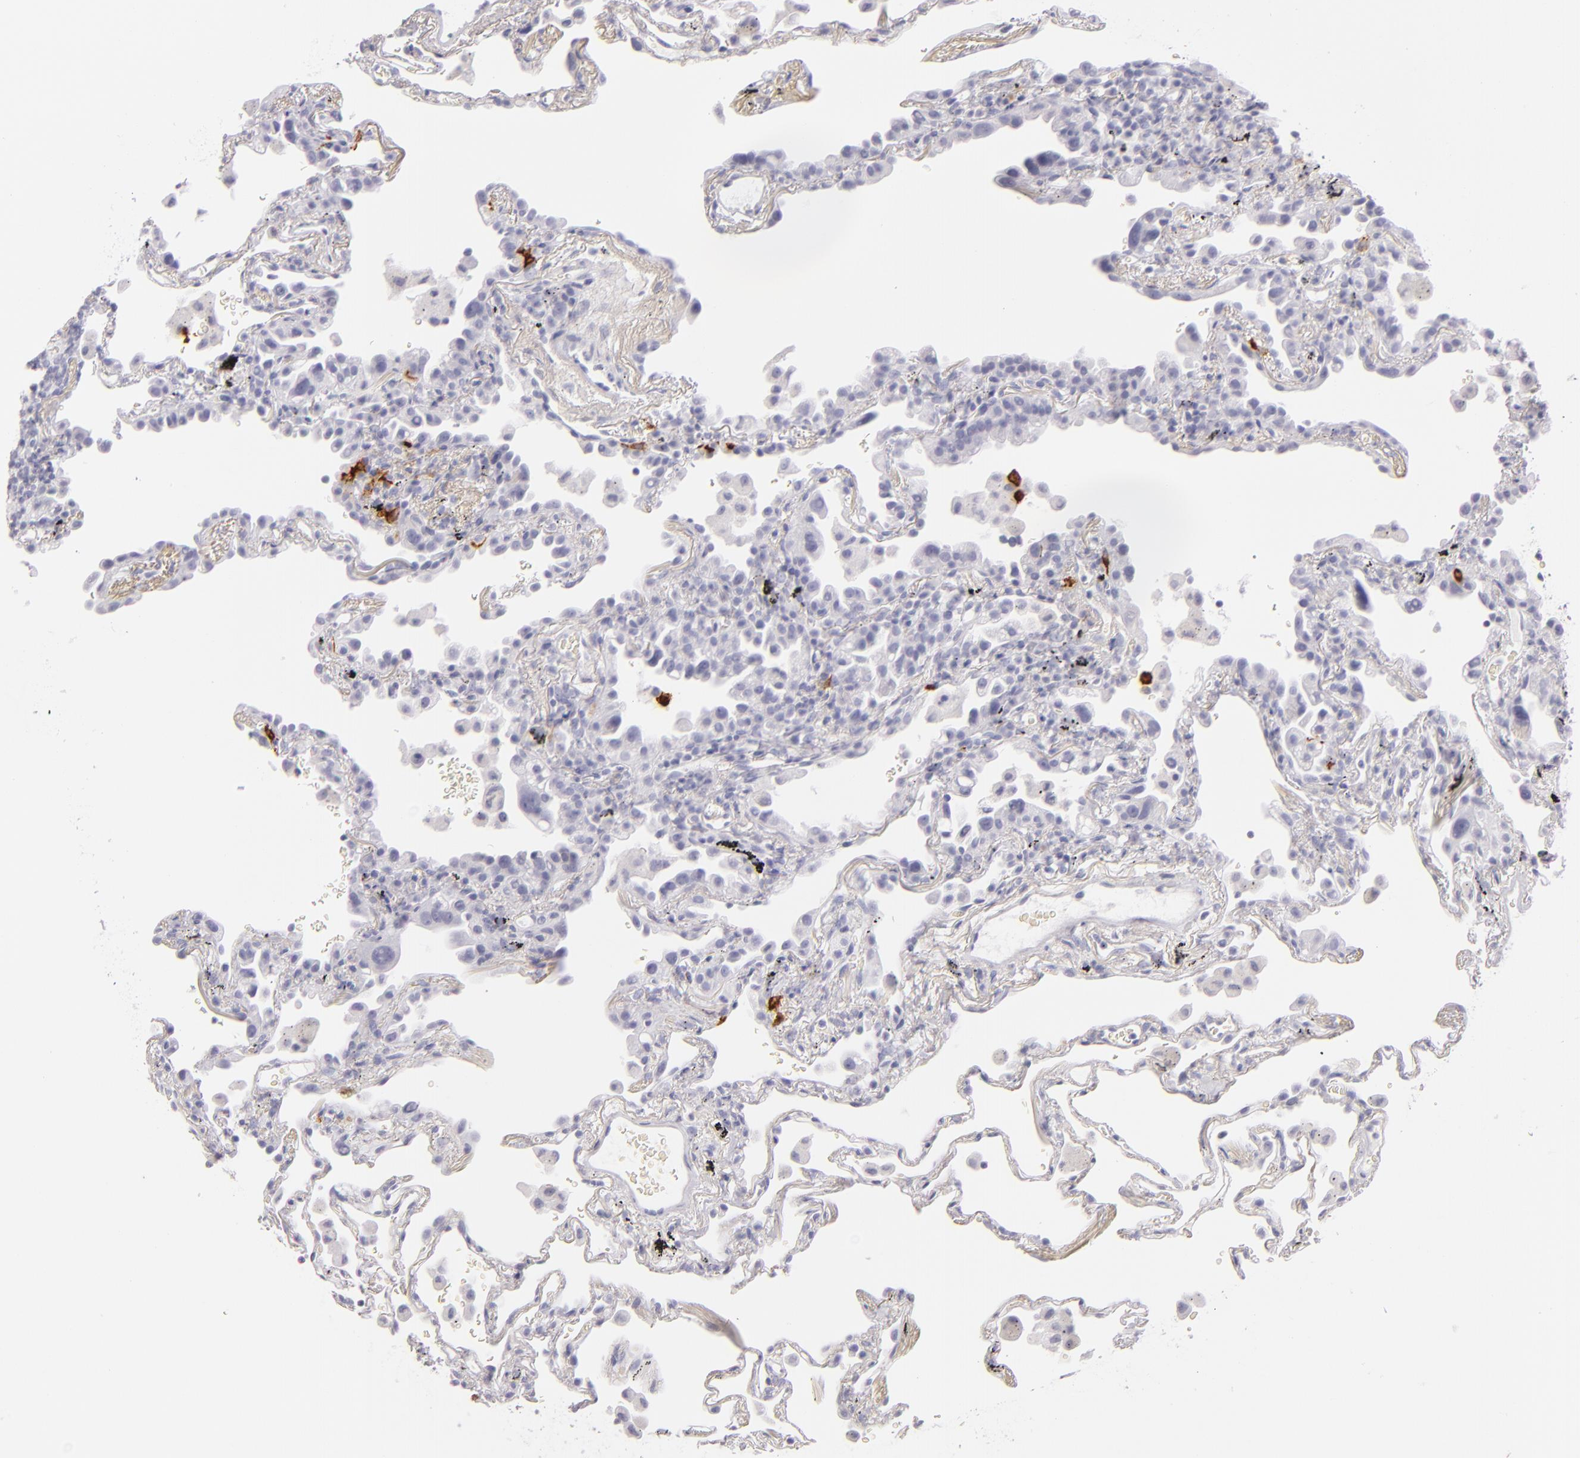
{"staining": {"intensity": "negative", "quantity": "none", "location": "none"}, "tissue": "lung", "cell_type": "Alveolar cells", "image_type": "normal", "snomed": [{"axis": "morphology", "description": "Normal tissue, NOS"}, {"axis": "morphology", "description": "Inflammation, NOS"}, {"axis": "topography", "description": "Lung"}], "caption": "The immunohistochemistry histopathology image has no significant staining in alveolar cells of lung.", "gene": "CD207", "patient": {"sex": "male", "age": 69}}